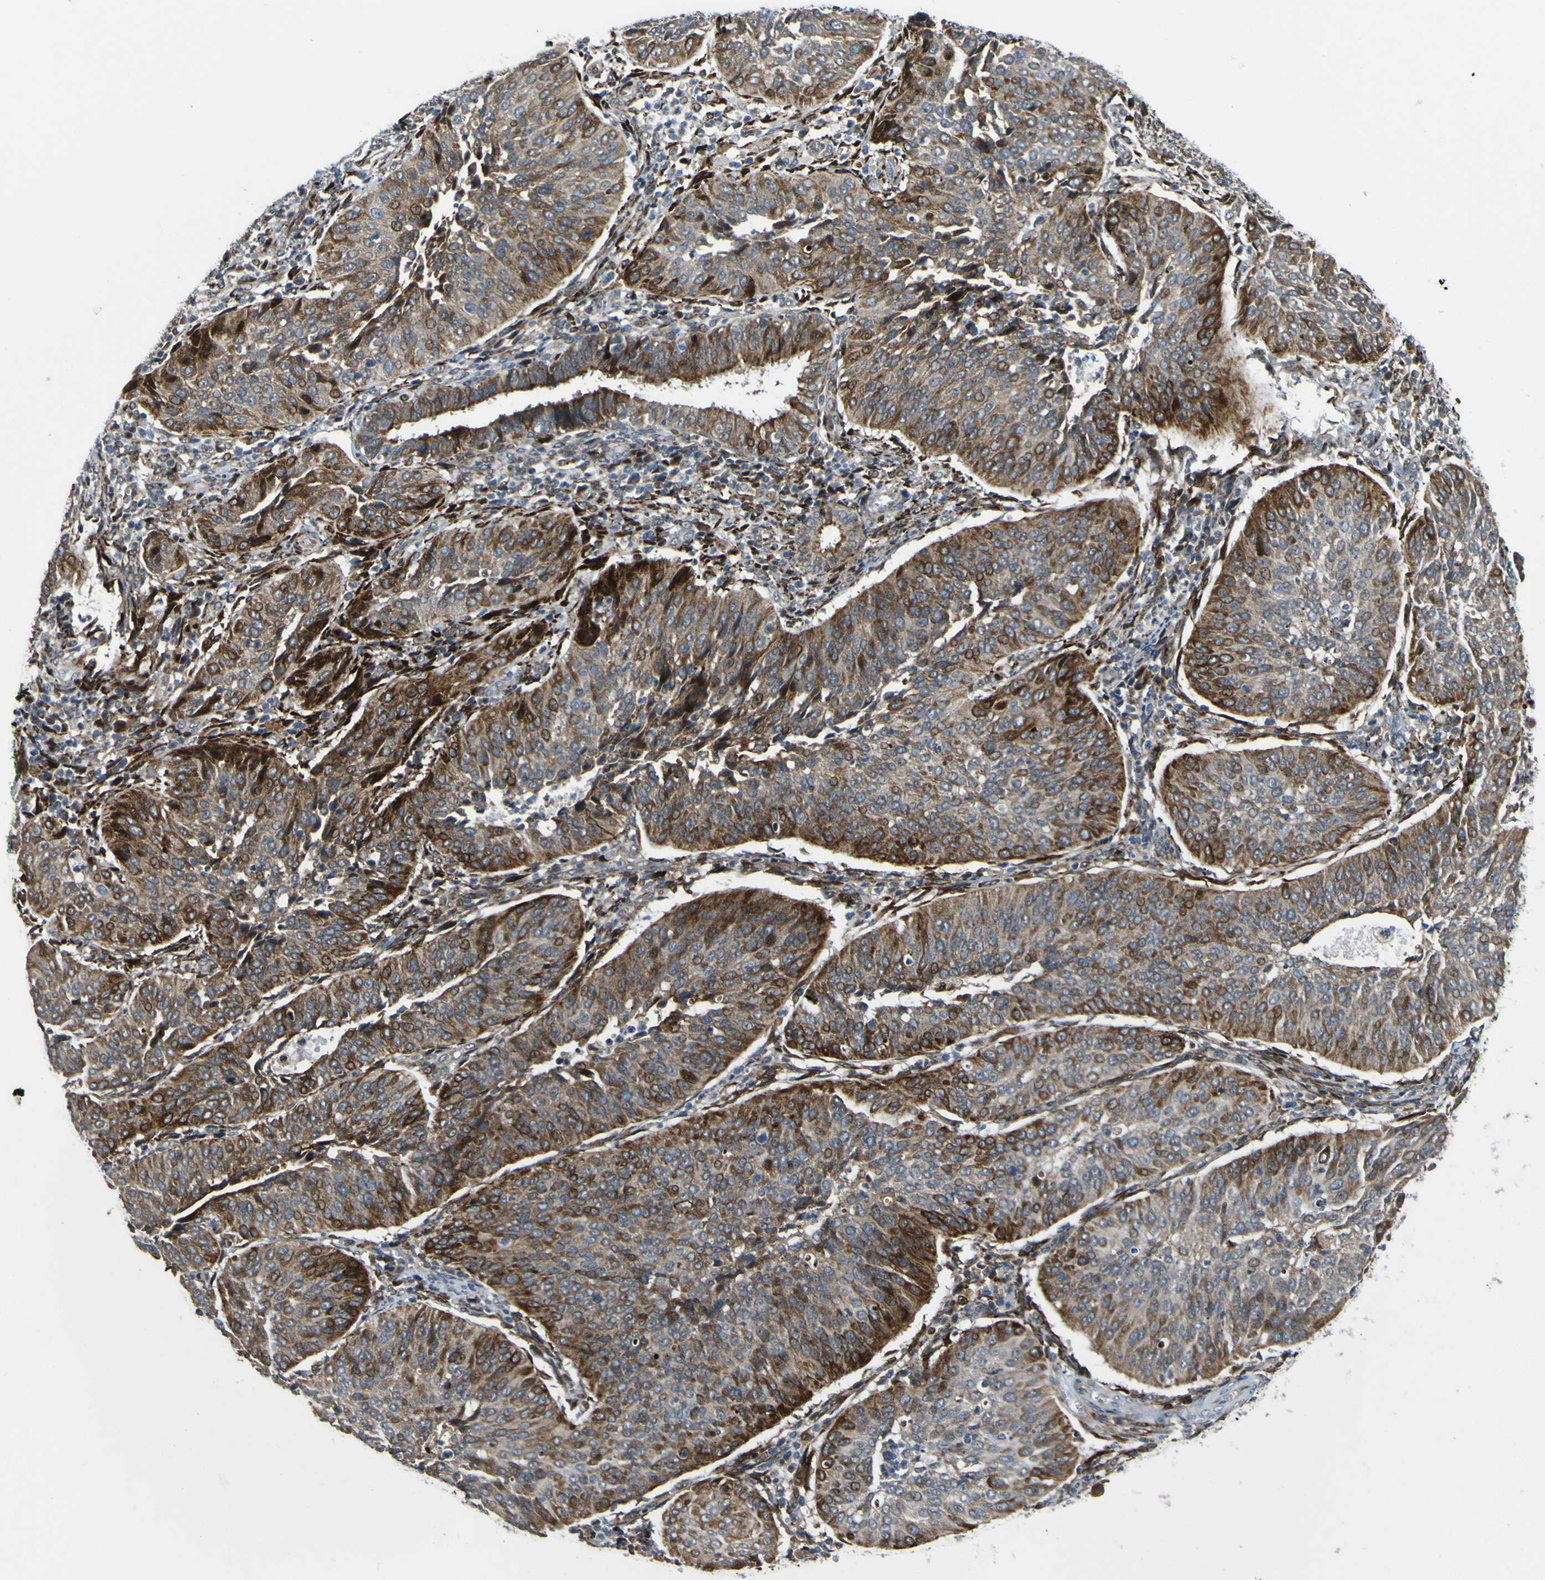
{"staining": {"intensity": "strong", "quantity": ">75%", "location": "cytoplasmic/membranous"}, "tissue": "cervical cancer", "cell_type": "Tumor cells", "image_type": "cancer", "snomed": [{"axis": "morphology", "description": "Normal tissue, NOS"}, {"axis": "morphology", "description": "Squamous cell carcinoma, NOS"}, {"axis": "topography", "description": "Cervix"}], "caption": "A high amount of strong cytoplasmic/membranous expression is present in about >75% of tumor cells in cervical cancer (squamous cell carcinoma) tissue.", "gene": "LBHD1", "patient": {"sex": "female", "age": 39}}